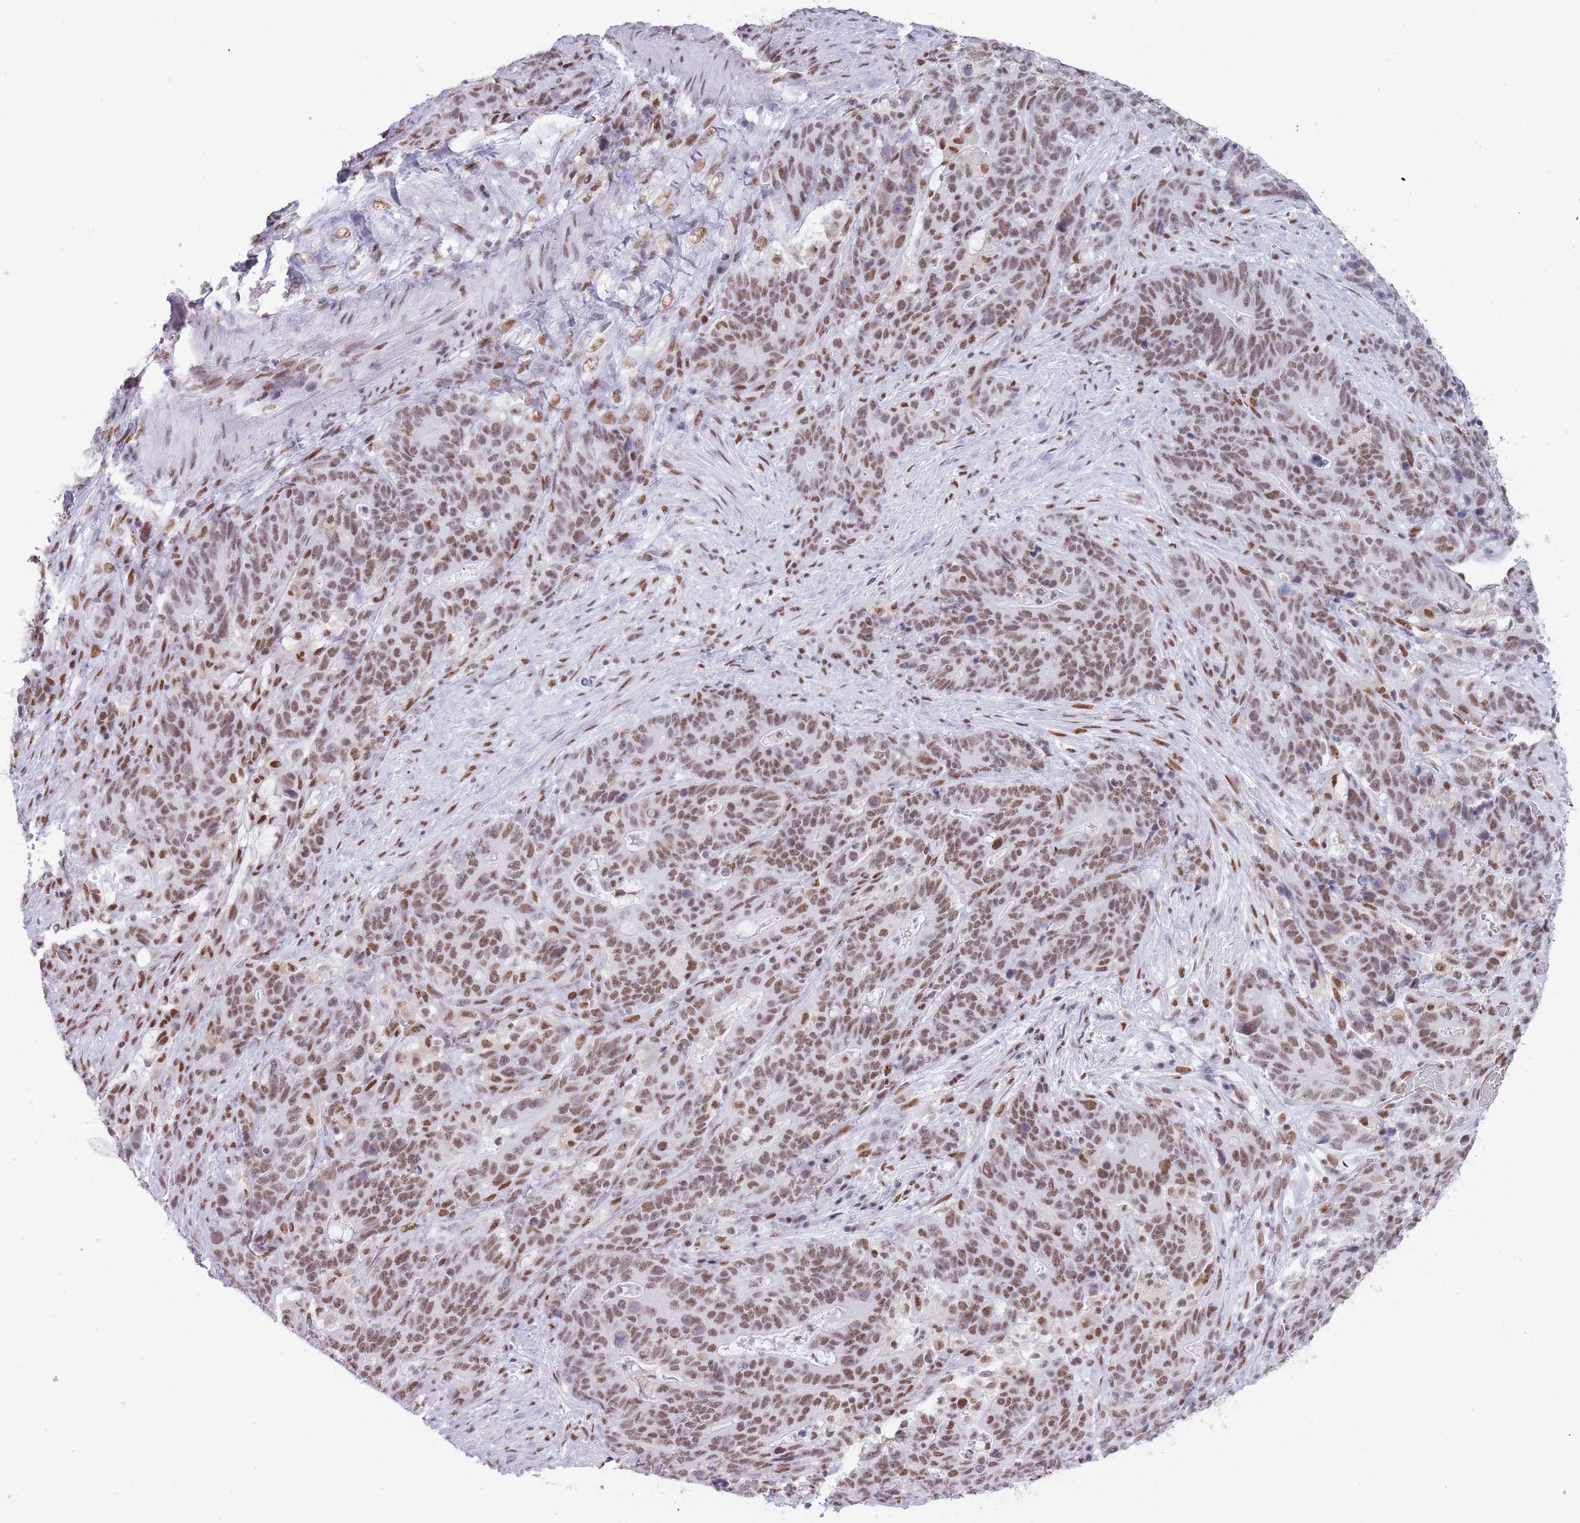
{"staining": {"intensity": "moderate", "quantity": ">75%", "location": "nuclear"}, "tissue": "stomach cancer", "cell_type": "Tumor cells", "image_type": "cancer", "snomed": [{"axis": "morphology", "description": "Normal tissue, NOS"}, {"axis": "morphology", "description": "Adenocarcinoma, NOS"}, {"axis": "topography", "description": "Stomach"}], "caption": "Stomach cancer (adenocarcinoma) stained with a protein marker shows moderate staining in tumor cells.", "gene": "HNRNPUL1", "patient": {"sex": "female", "age": 64}}